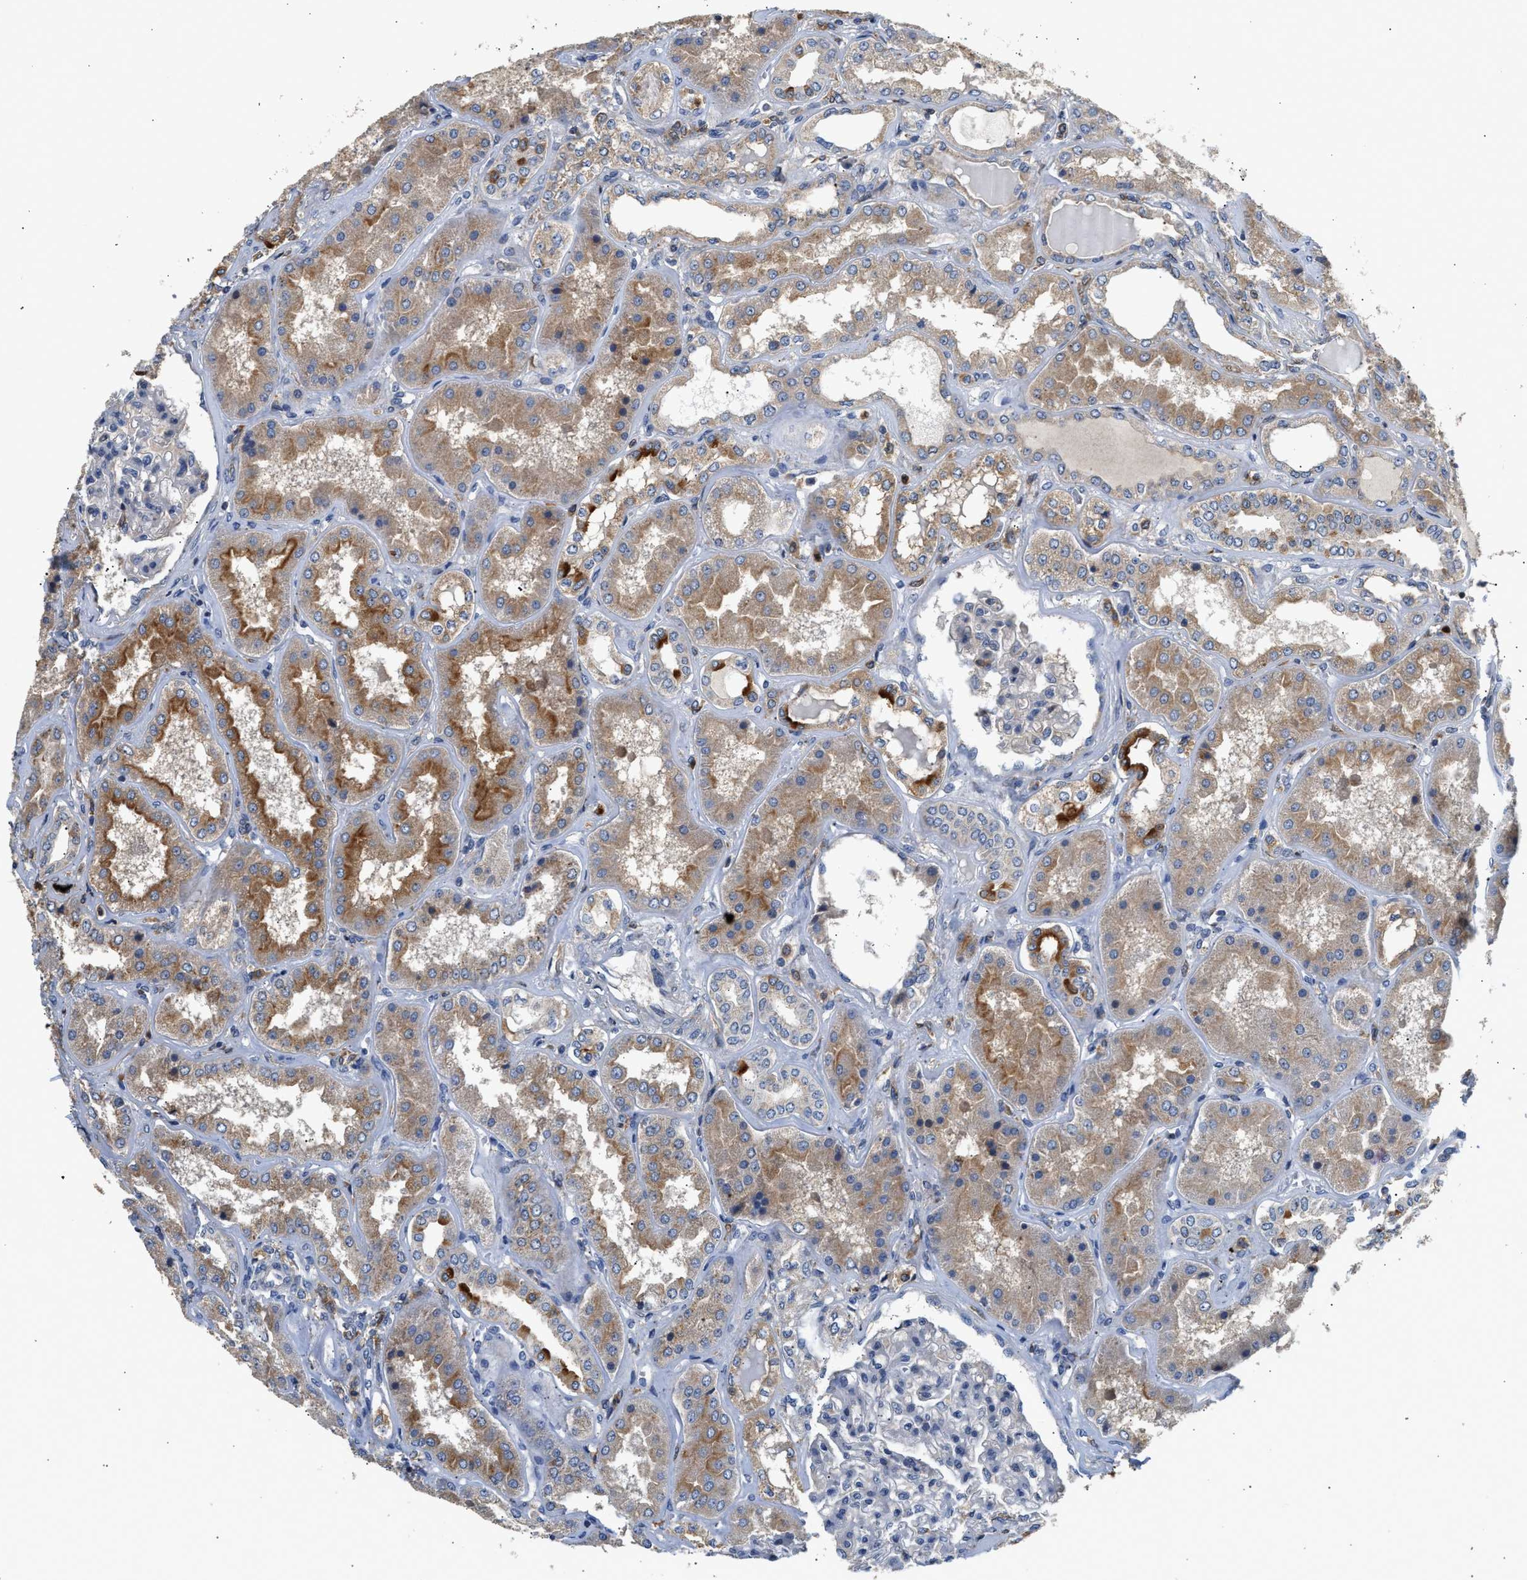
{"staining": {"intensity": "moderate", "quantity": "<25%", "location": "cytoplasmic/membranous"}, "tissue": "kidney", "cell_type": "Cells in glomeruli", "image_type": "normal", "snomed": [{"axis": "morphology", "description": "Normal tissue, NOS"}, {"axis": "topography", "description": "Kidney"}], "caption": "Immunohistochemical staining of benign human kidney reveals low levels of moderate cytoplasmic/membranous expression in about <25% of cells in glomeruli. The protein of interest is shown in brown color, while the nuclei are stained blue.", "gene": "RAB31", "patient": {"sex": "female", "age": 56}}